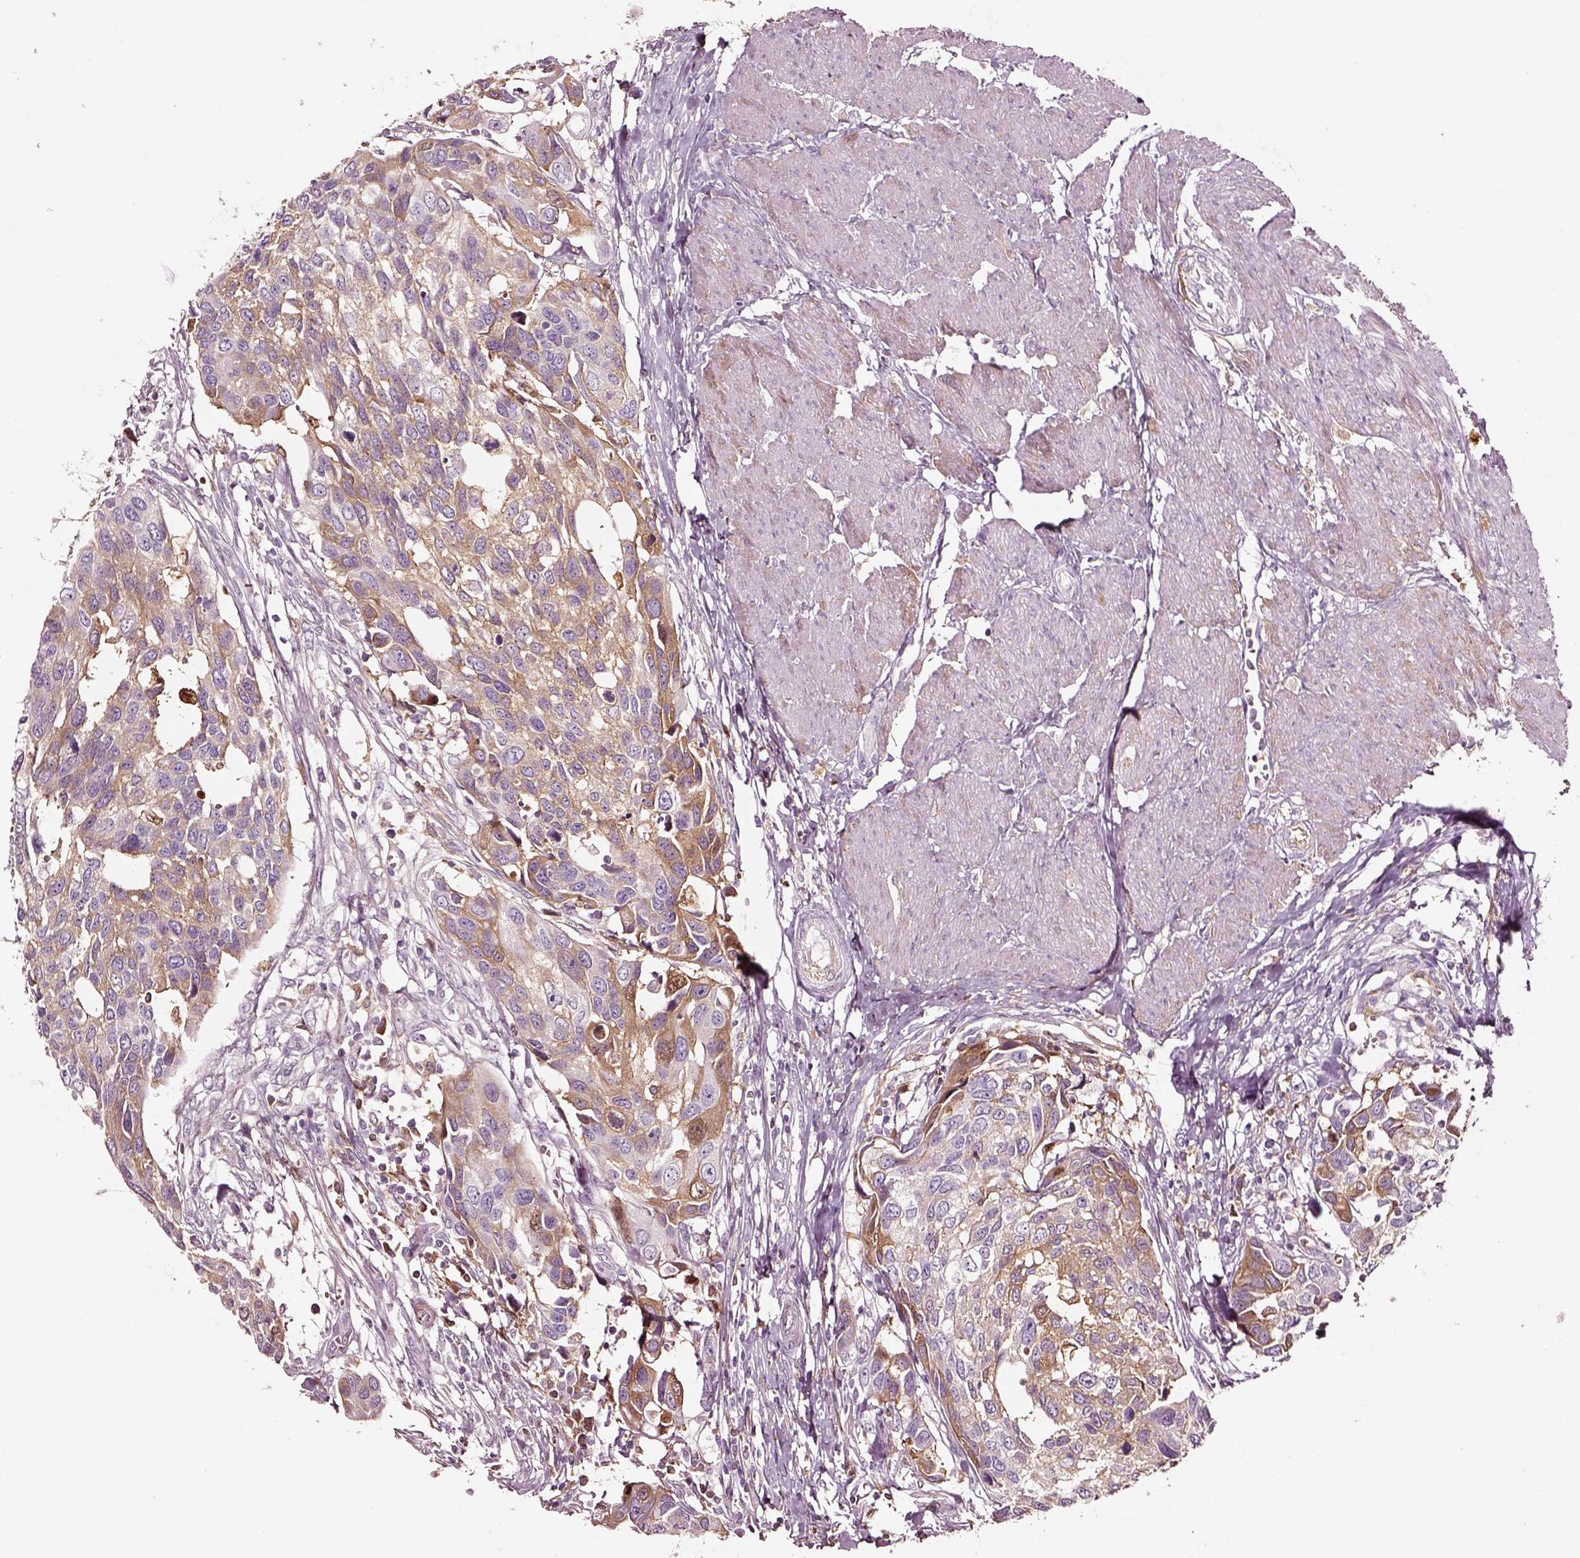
{"staining": {"intensity": "moderate", "quantity": "25%-75%", "location": "cytoplasmic/membranous"}, "tissue": "urothelial cancer", "cell_type": "Tumor cells", "image_type": "cancer", "snomed": [{"axis": "morphology", "description": "Urothelial carcinoma, High grade"}, {"axis": "topography", "description": "Urinary bladder"}], "caption": "A photomicrograph of human high-grade urothelial carcinoma stained for a protein reveals moderate cytoplasmic/membranous brown staining in tumor cells.", "gene": "TF", "patient": {"sex": "male", "age": 60}}